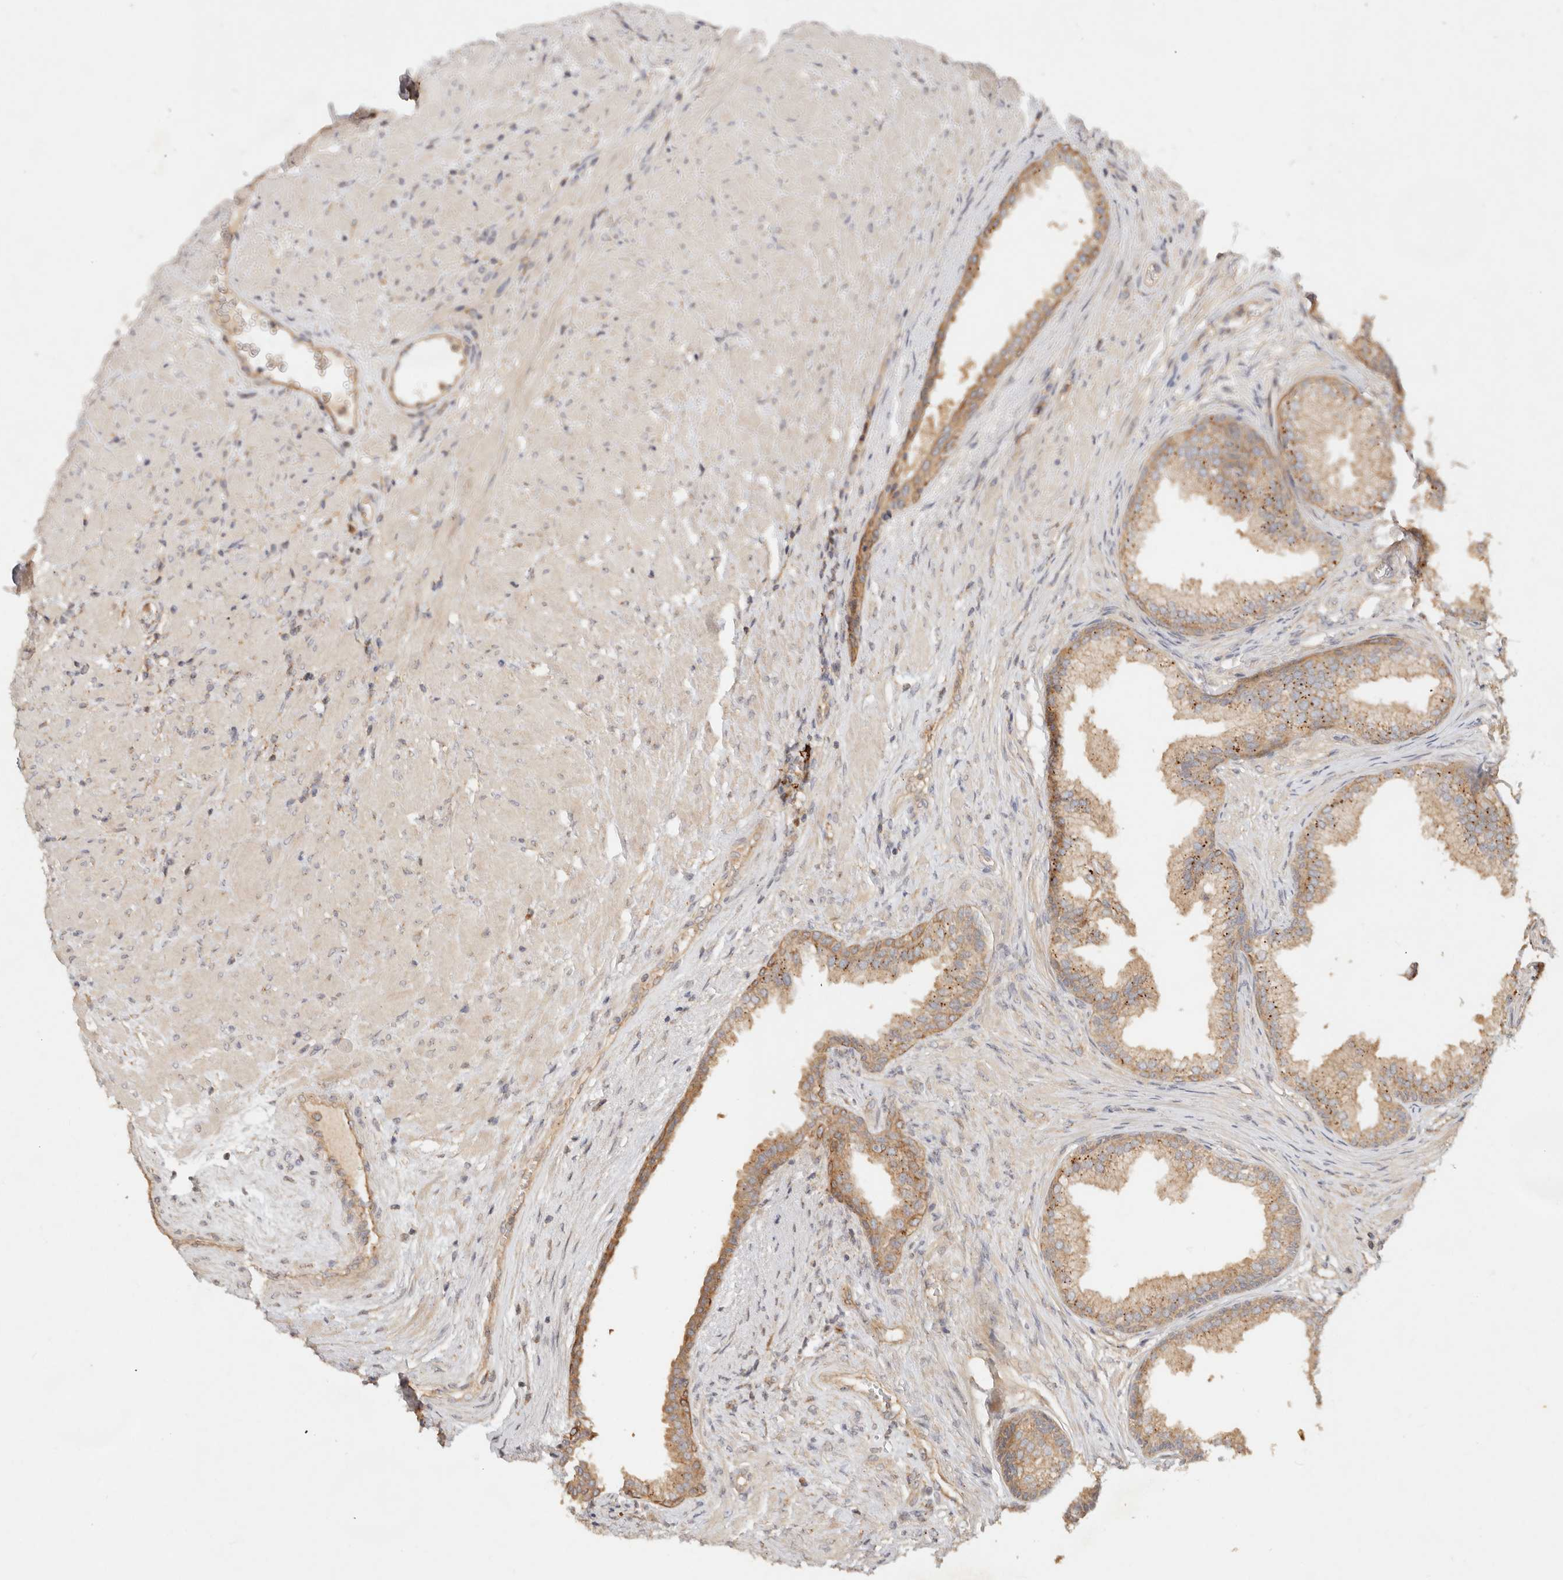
{"staining": {"intensity": "moderate", "quantity": ">75%", "location": "cytoplasmic/membranous"}, "tissue": "prostate", "cell_type": "Glandular cells", "image_type": "normal", "snomed": [{"axis": "morphology", "description": "Normal tissue, NOS"}, {"axis": "topography", "description": "Prostate"}], "caption": "The immunohistochemical stain labels moderate cytoplasmic/membranous positivity in glandular cells of unremarkable prostate. Immunohistochemistry (ihc) stains the protein of interest in brown and the nuclei are stained blue.", "gene": "HECTD3", "patient": {"sex": "male", "age": 76}}